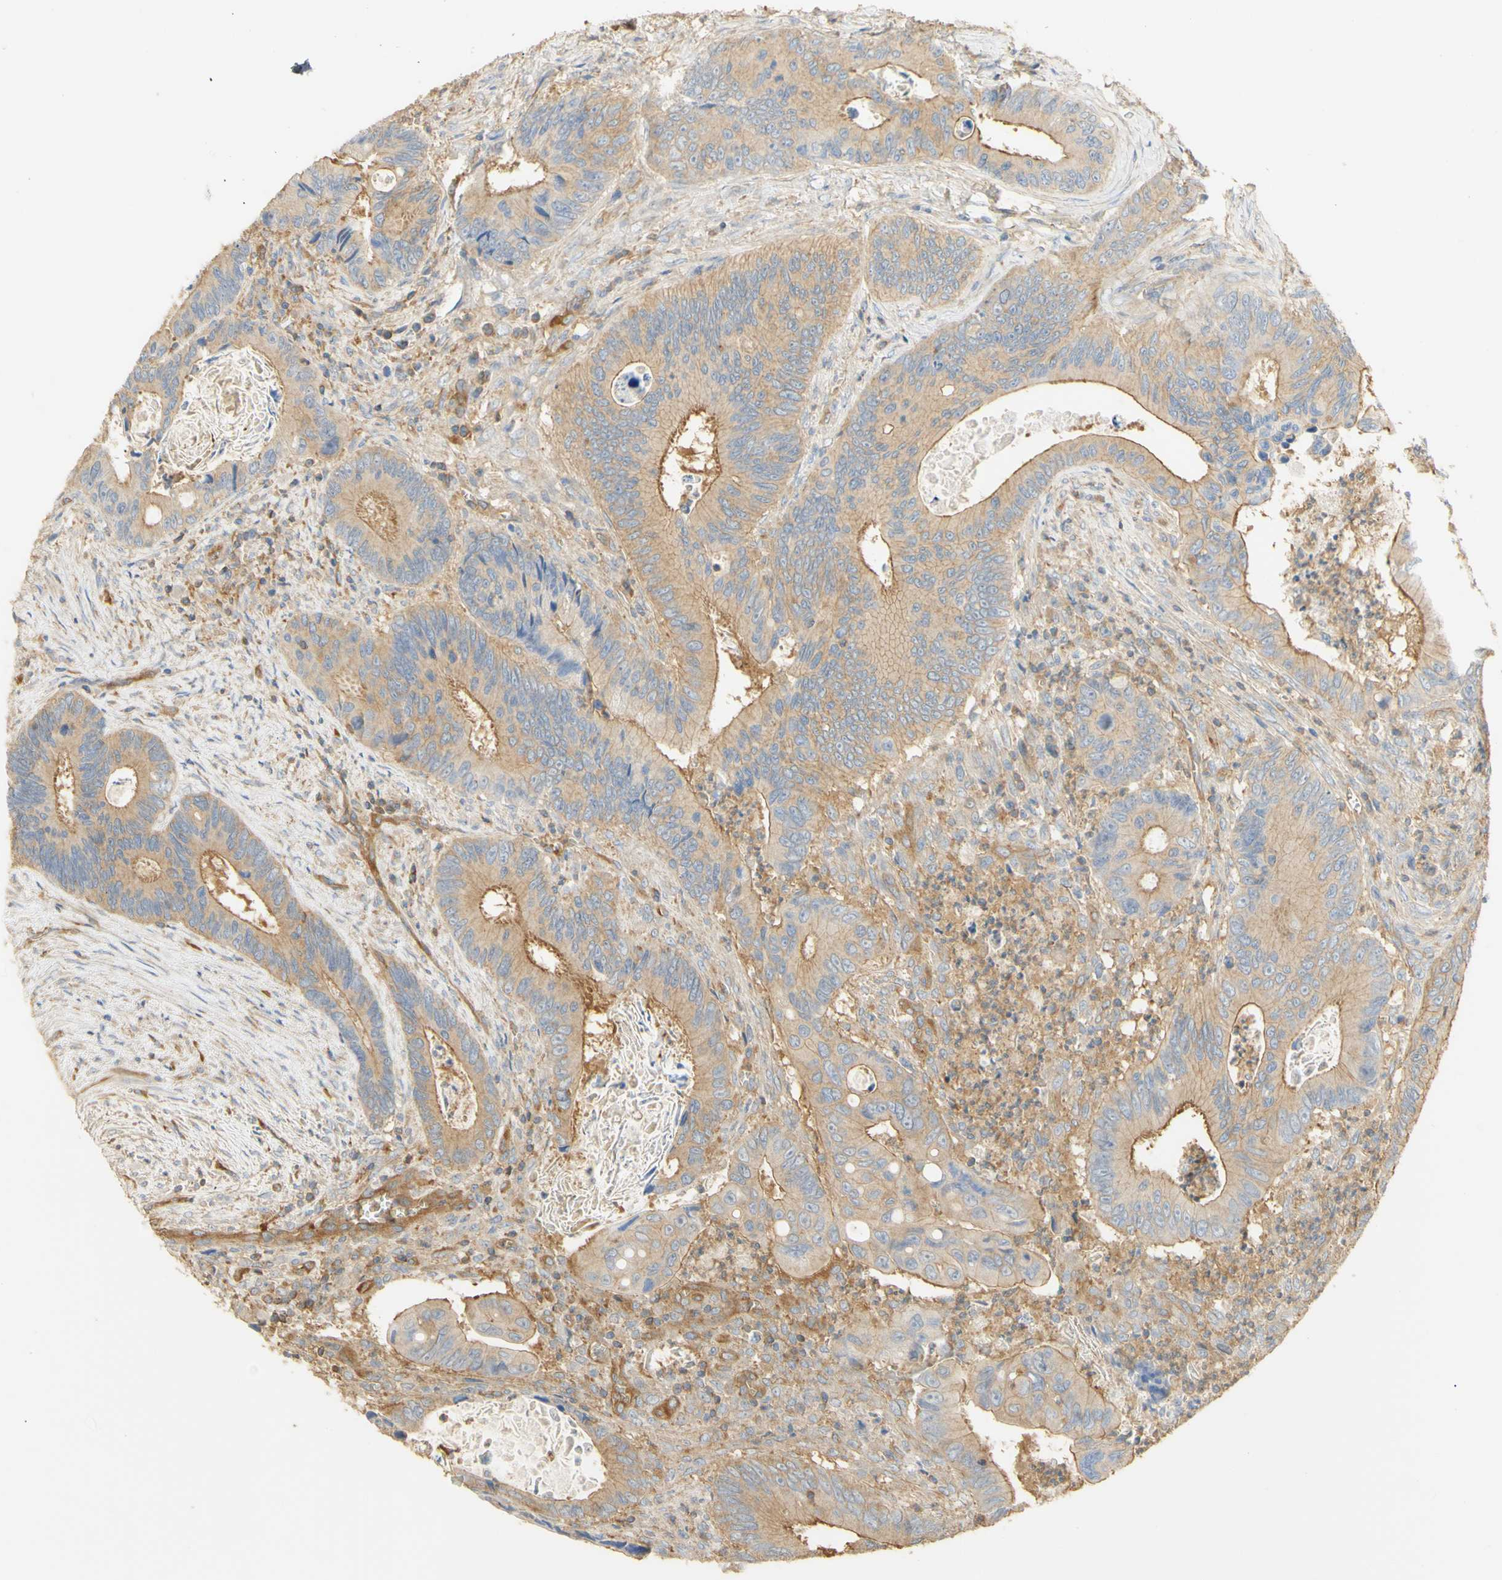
{"staining": {"intensity": "moderate", "quantity": ">75%", "location": "cytoplasmic/membranous"}, "tissue": "colorectal cancer", "cell_type": "Tumor cells", "image_type": "cancer", "snomed": [{"axis": "morphology", "description": "Inflammation, NOS"}, {"axis": "morphology", "description": "Adenocarcinoma, NOS"}, {"axis": "topography", "description": "Colon"}], "caption": "Immunohistochemical staining of human colorectal adenocarcinoma exhibits medium levels of moderate cytoplasmic/membranous protein staining in approximately >75% of tumor cells.", "gene": "KCNE4", "patient": {"sex": "male", "age": 72}}